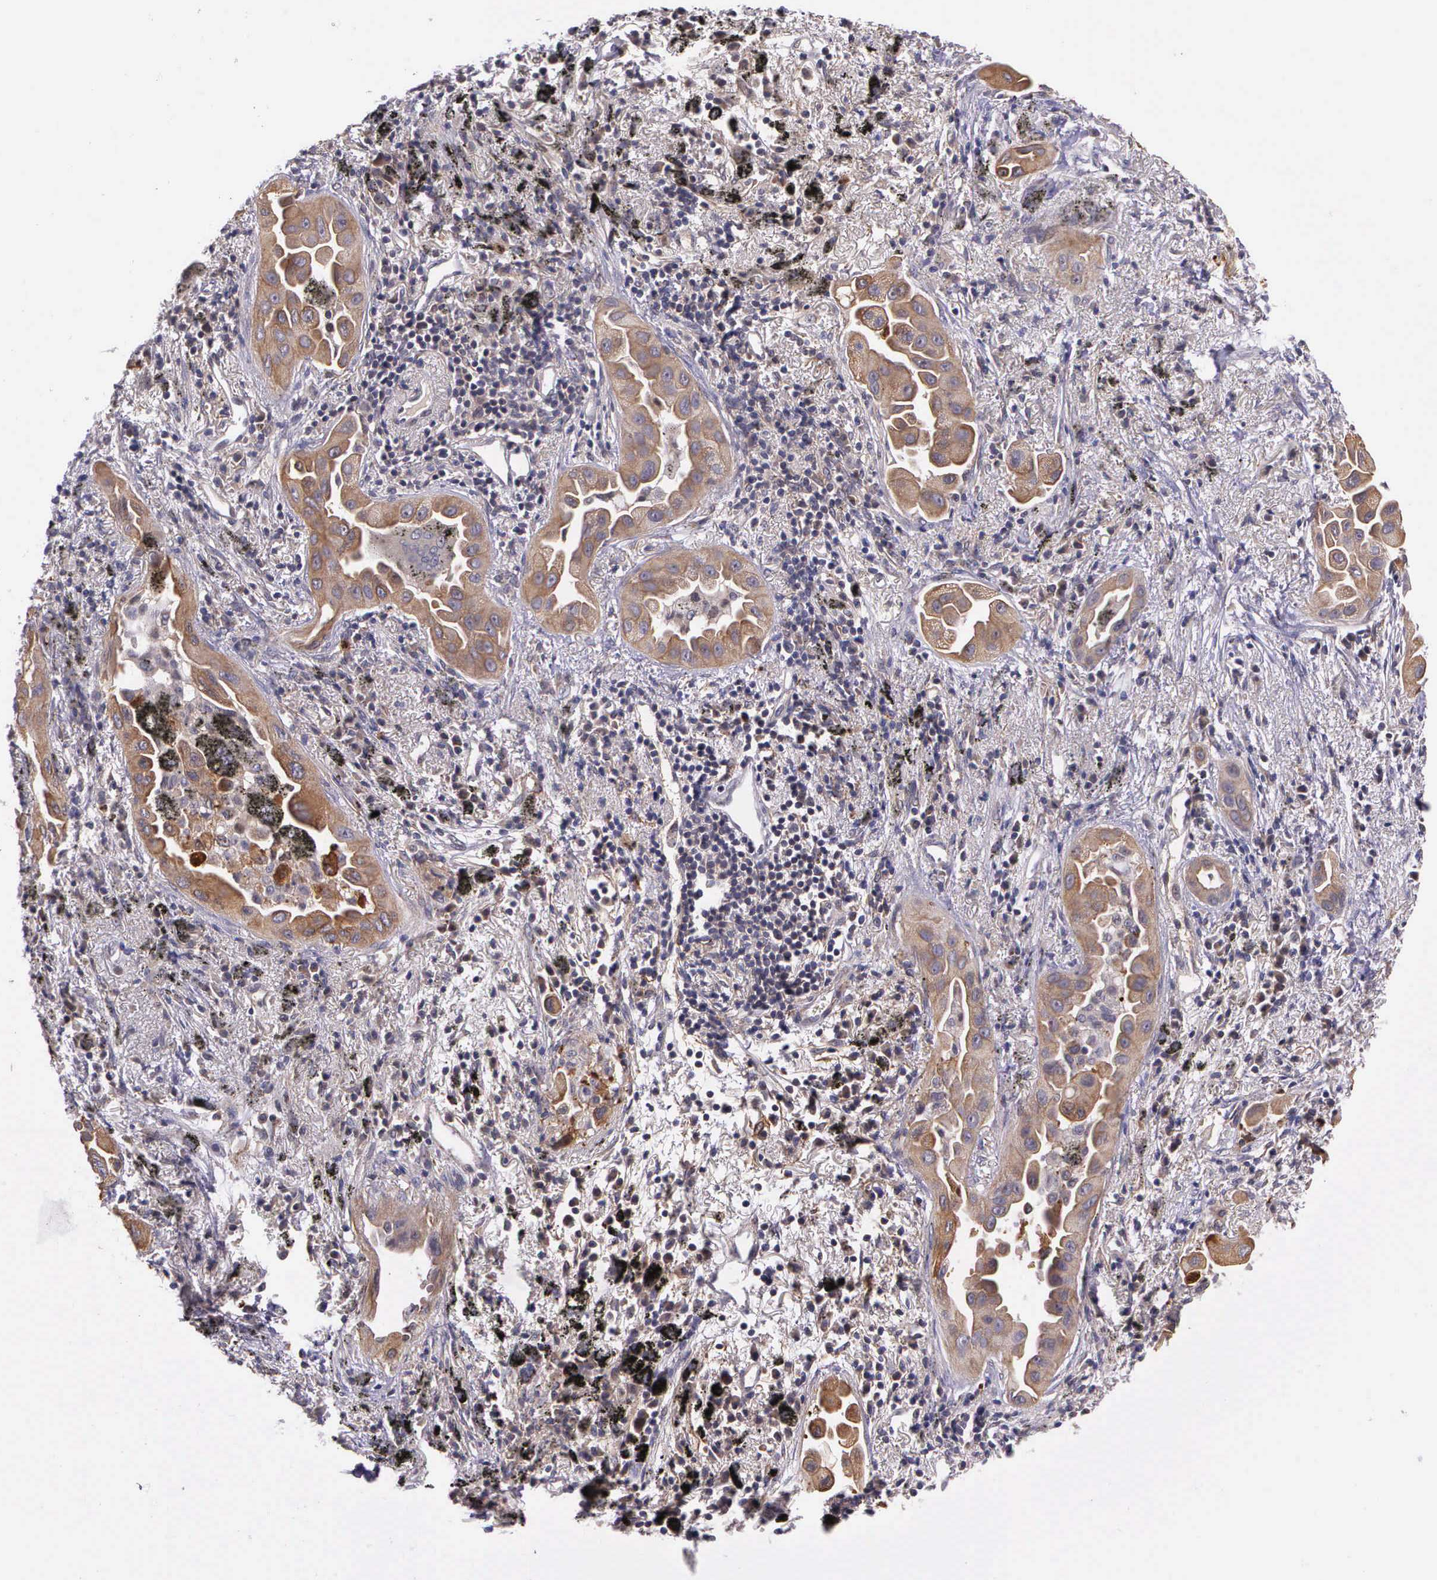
{"staining": {"intensity": "moderate", "quantity": ">75%", "location": "cytoplasmic/membranous"}, "tissue": "lung cancer", "cell_type": "Tumor cells", "image_type": "cancer", "snomed": [{"axis": "morphology", "description": "Adenocarcinoma, NOS"}, {"axis": "topography", "description": "Lung"}], "caption": "Moderate cytoplasmic/membranous protein positivity is identified in about >75% of tumor cells in lung adenocarcinoma. (DAB (3,3'-diaminobenzidine) IHC with brightfield microscopy, high magnification).", "gene": "PRICKLE3", "patient": {"sex": "male", "age": 68}}